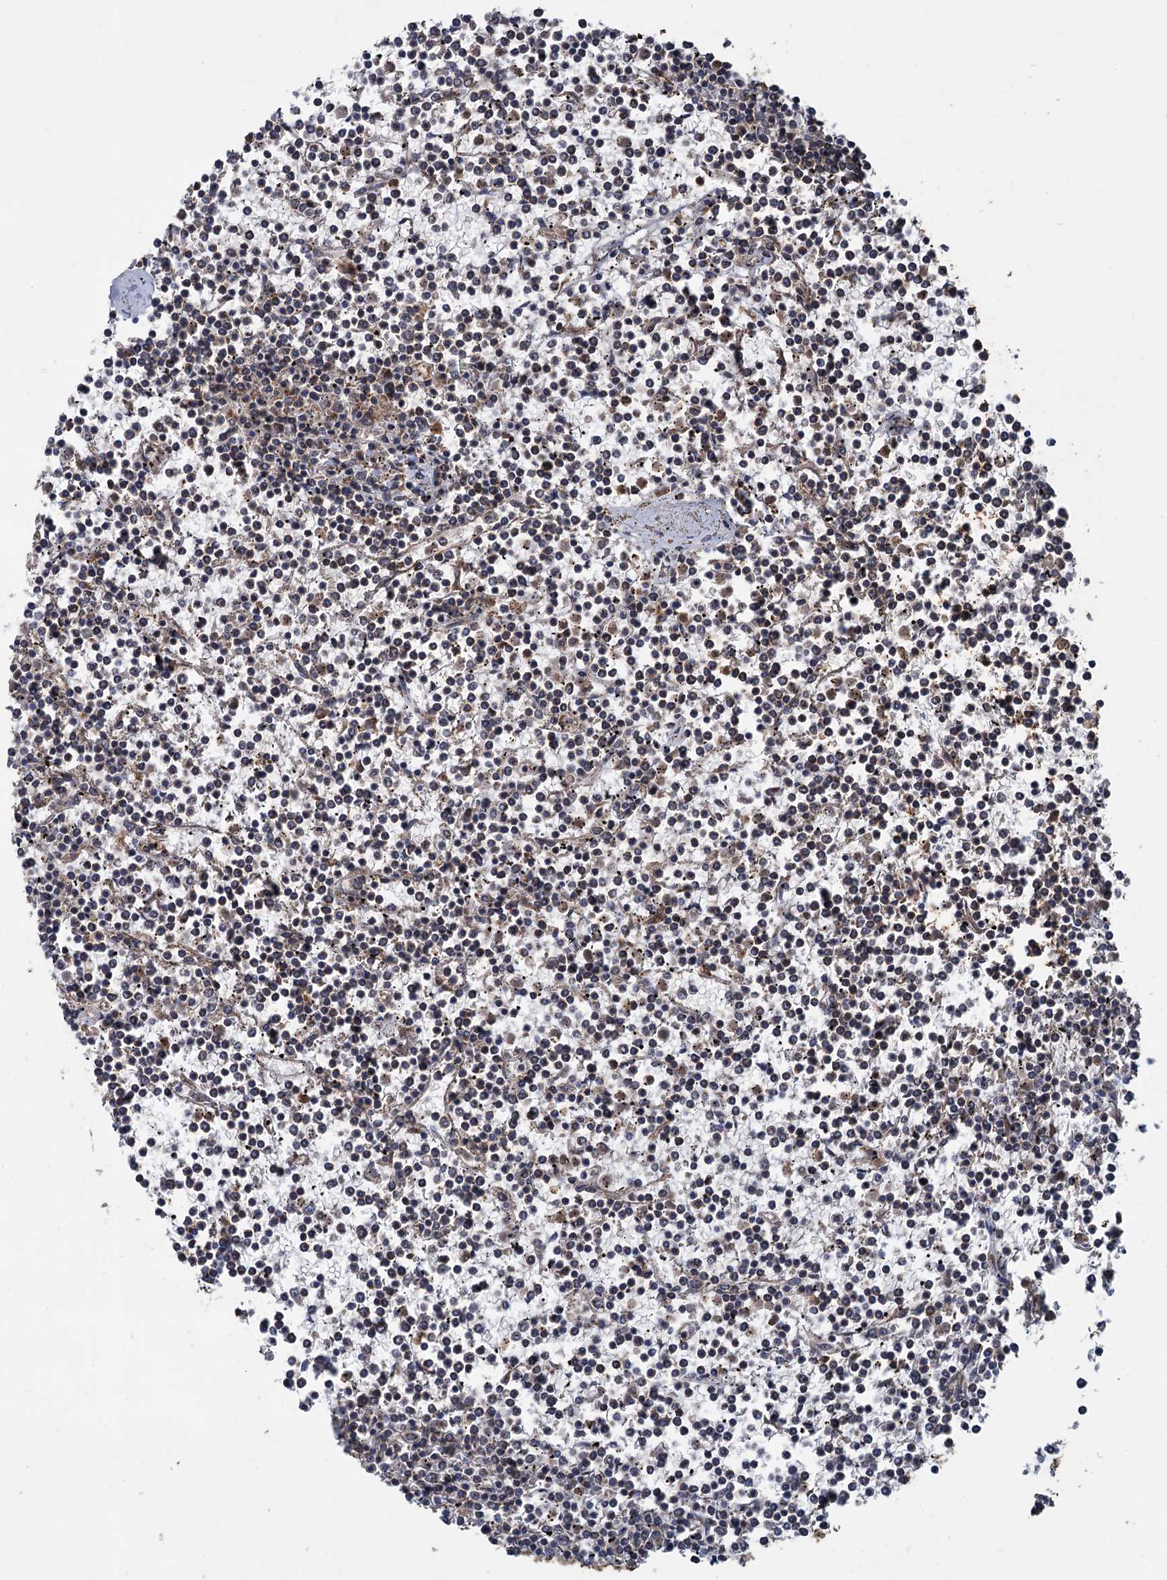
{"staining": {"intensity": "negative", "quantity": "none", "location": "none"}, "tissue": "lymphoma", "cell_type": "Tumor cells", "image_type": "cancer", "snomed": [{"axis": "morphology", "description": "Malignant lymphoma, non-Hodgkin's type, Low grade"}, {"axis": "topography", "description": "Spleen"}], "caption": "Malignant lymphoma, non-Hodgkin's type (low-grade) stained for a protein using immunohistochemistry (IHC) shows no expression tumor cells.", "gene": "KANSL2", "patient": {"sex": "female", "age": 19}}